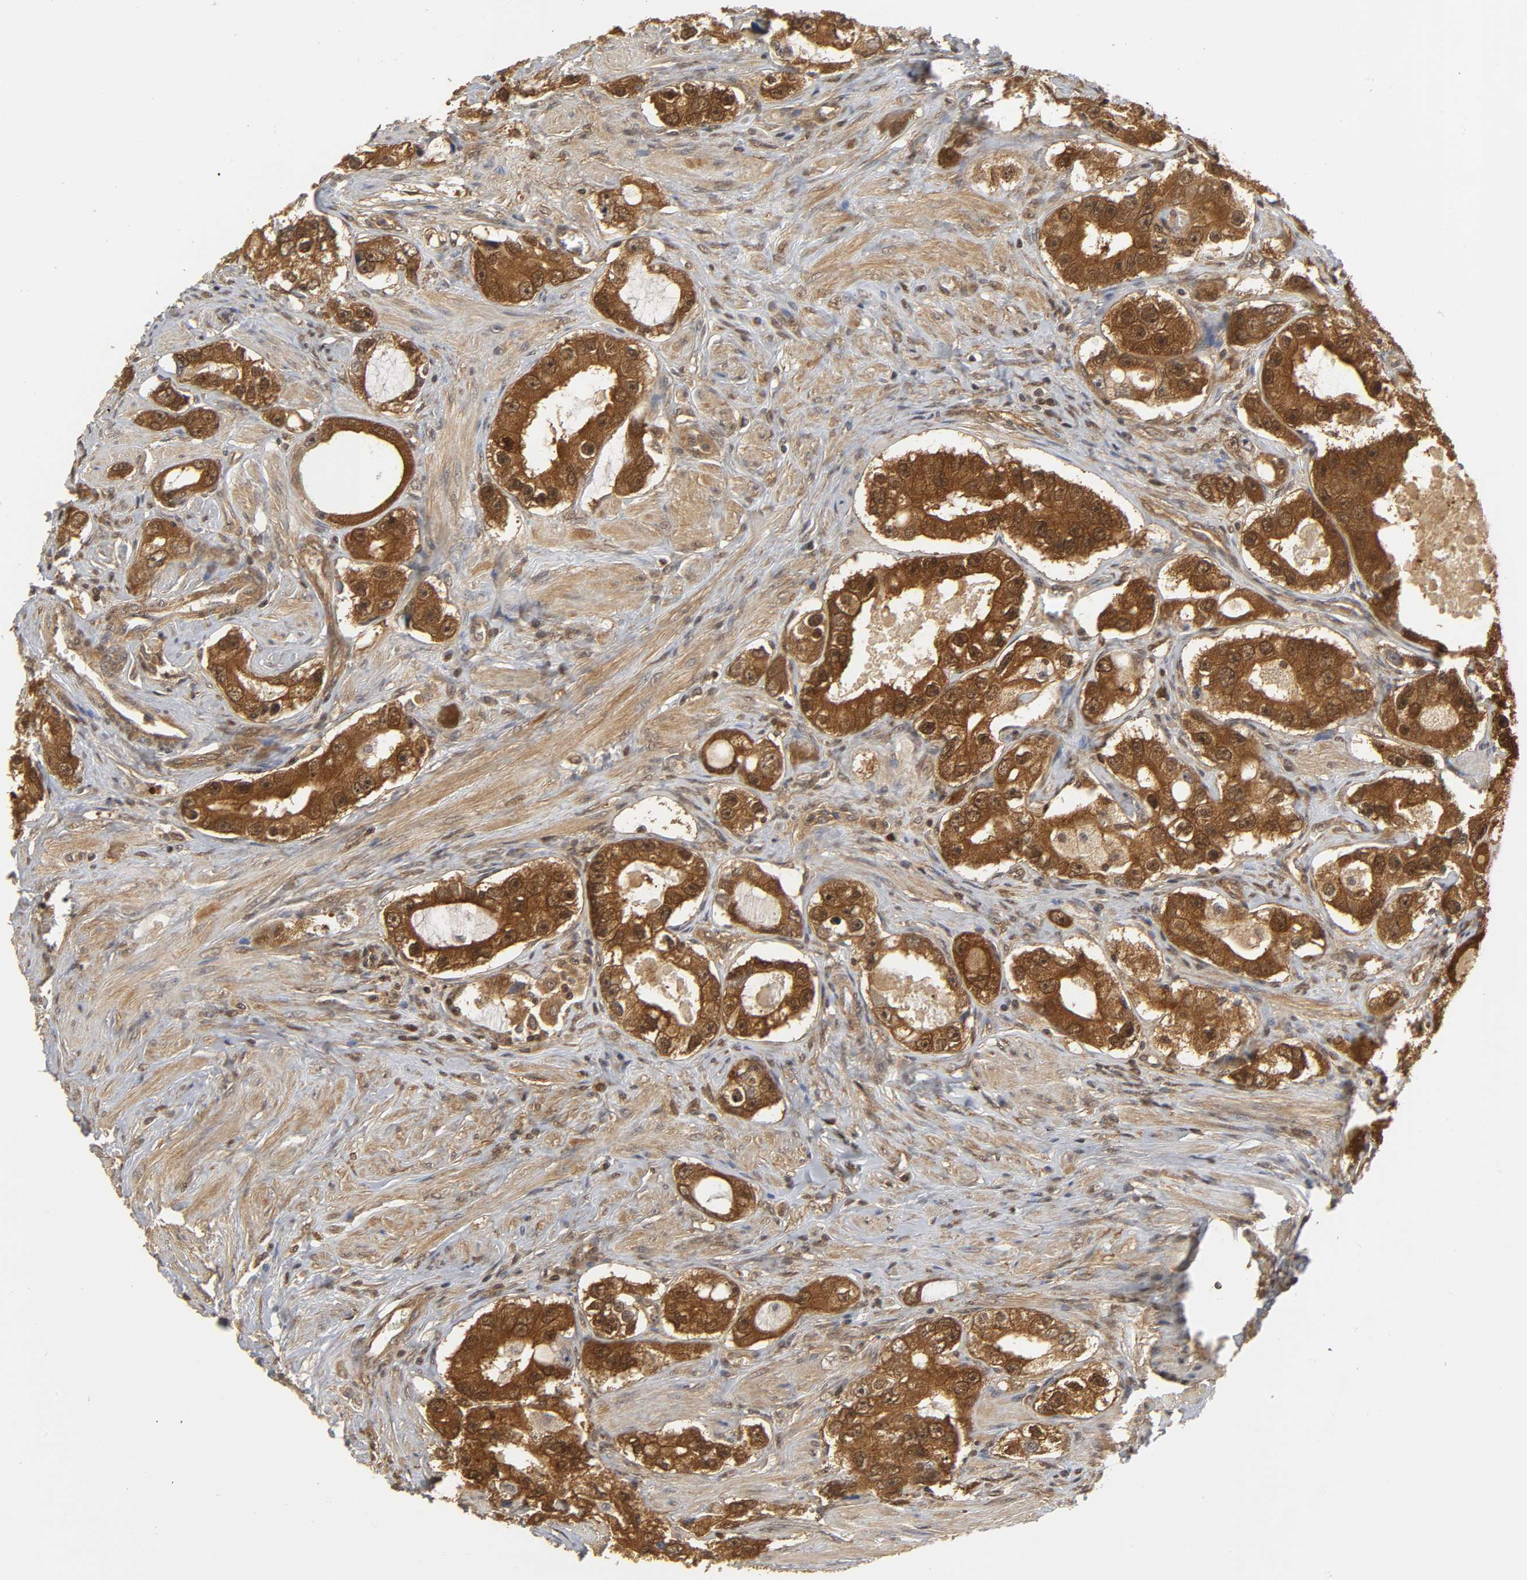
{"staining": {"intensity": "strong", "quantity": ">75%", "location": "cytoplasmic/membranous,nuclear"}, "tissue": "prostate cancer", "cell_type": "Tumor cells", "image_type": "cancer", "snomed": [{"axis": "morphology", "description": "Adenocarcinoma, High grade"}, {"axis": "topography", "description": "Prostate"}], "caption": "Immunohistochemistry (IHC) photomicrograph of neoplastic tissue: human prostate adenocarcinoma (high-grade) stained using IHC reveals high levels of strong protein expression localized specifically in the cytoplasmic/membranous and nuclear of tumor cells, appearing as a cytoplasmic/membranous and nuclear brown color.", "gene": "PARK7", "patient": {"sex": "male", "age": 63}}